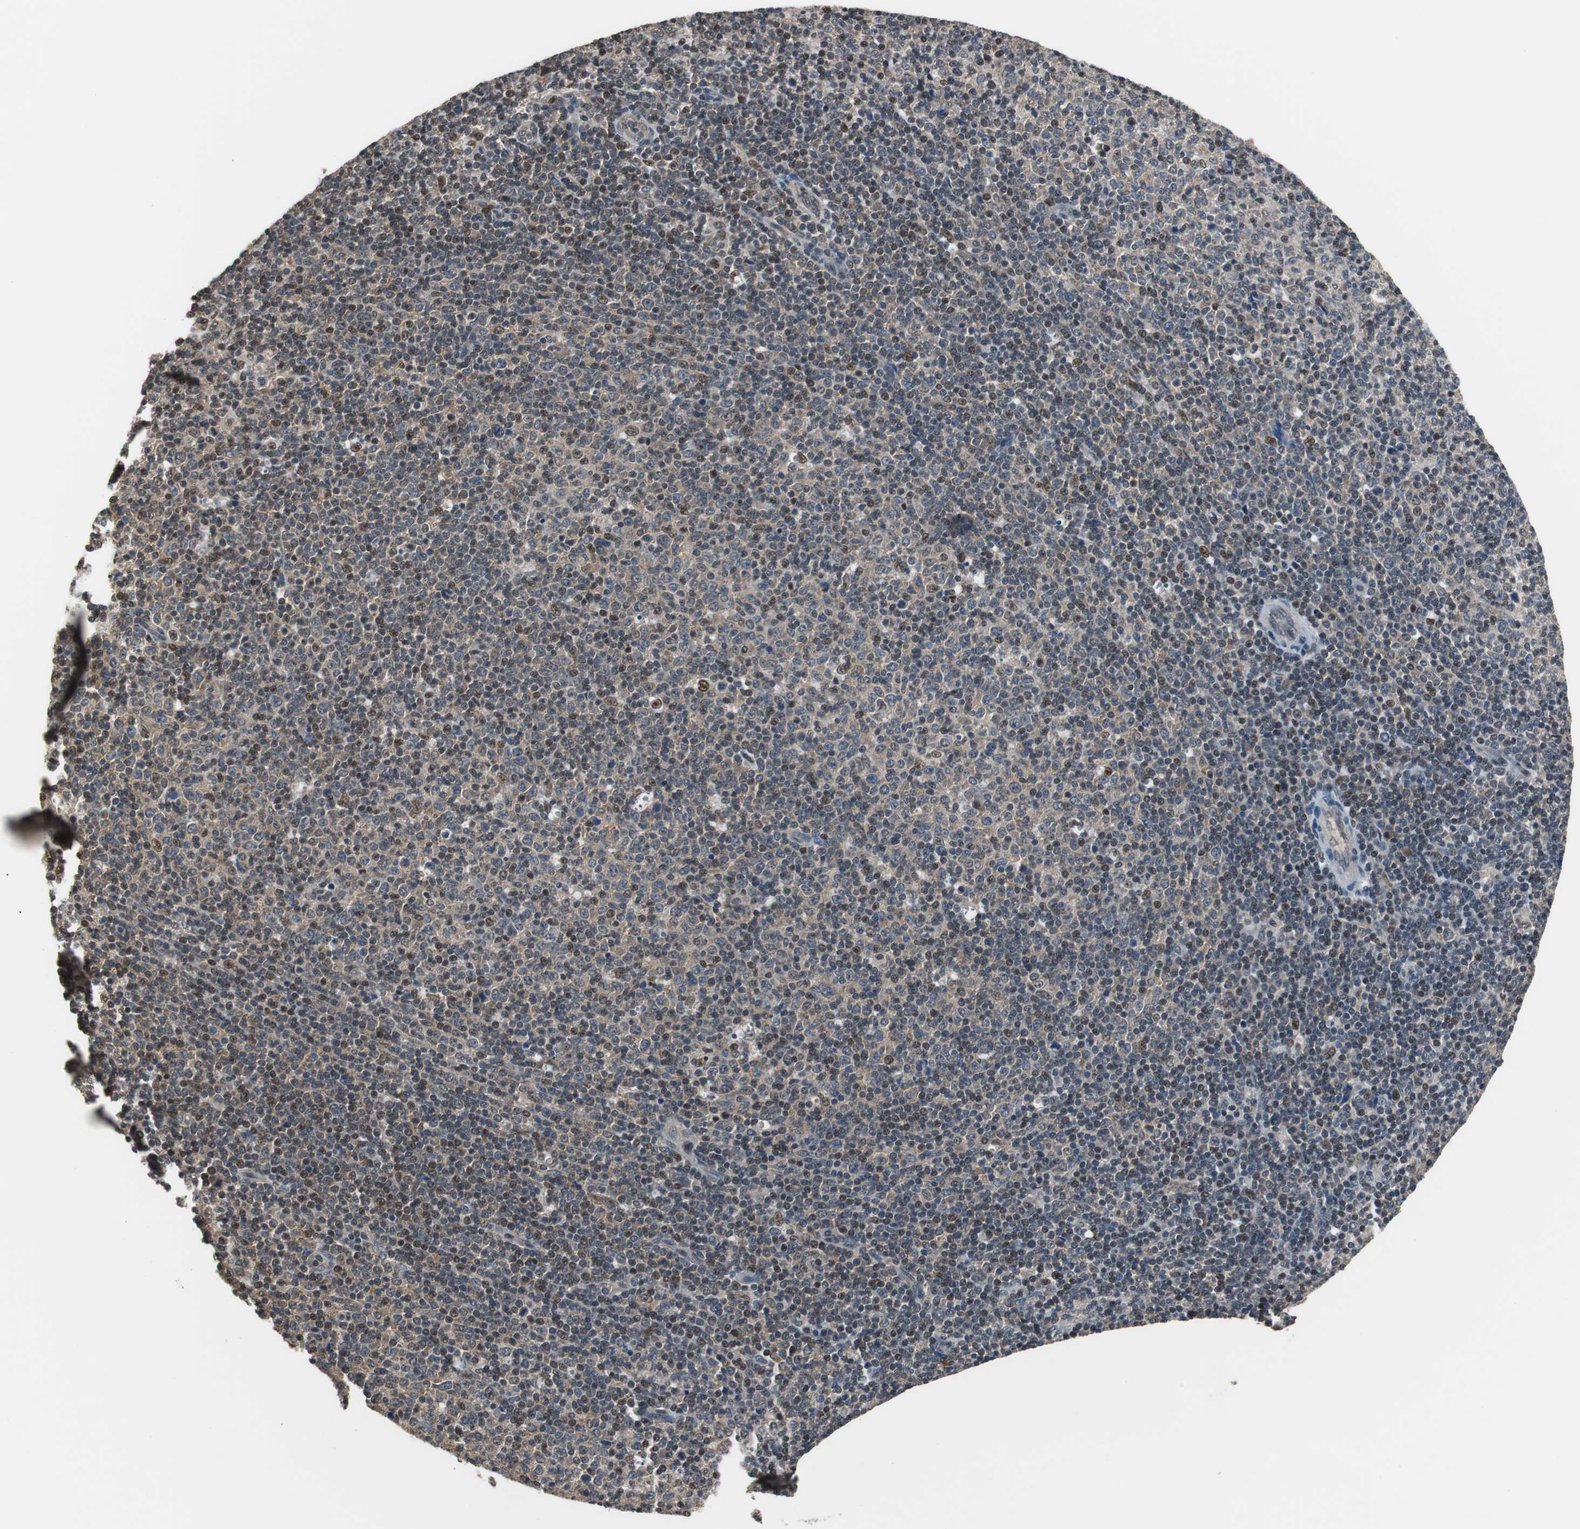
{"staining": {"intensity": "weak", "quantity": "25%-75%", "location": "nuclear"}, "tissue": "lymphoma", "cell_type": "Tumor cells", "image_type": "cancer", "snomed": [{"axis": "morphology", "description": "Malignant lymphoma, non-Hodgkin's type, Low grade"}, {"axis": "topography", "description": "Lymph node"}], "caption": "Tumor cells show low levels of weak nuclear staining in approximately 25%-75% of cells in low-grade malignant lymphoma, non-Hodgkin's type.", "gene": "MAFB", "patient": {"sex": "male", "age": 70}}